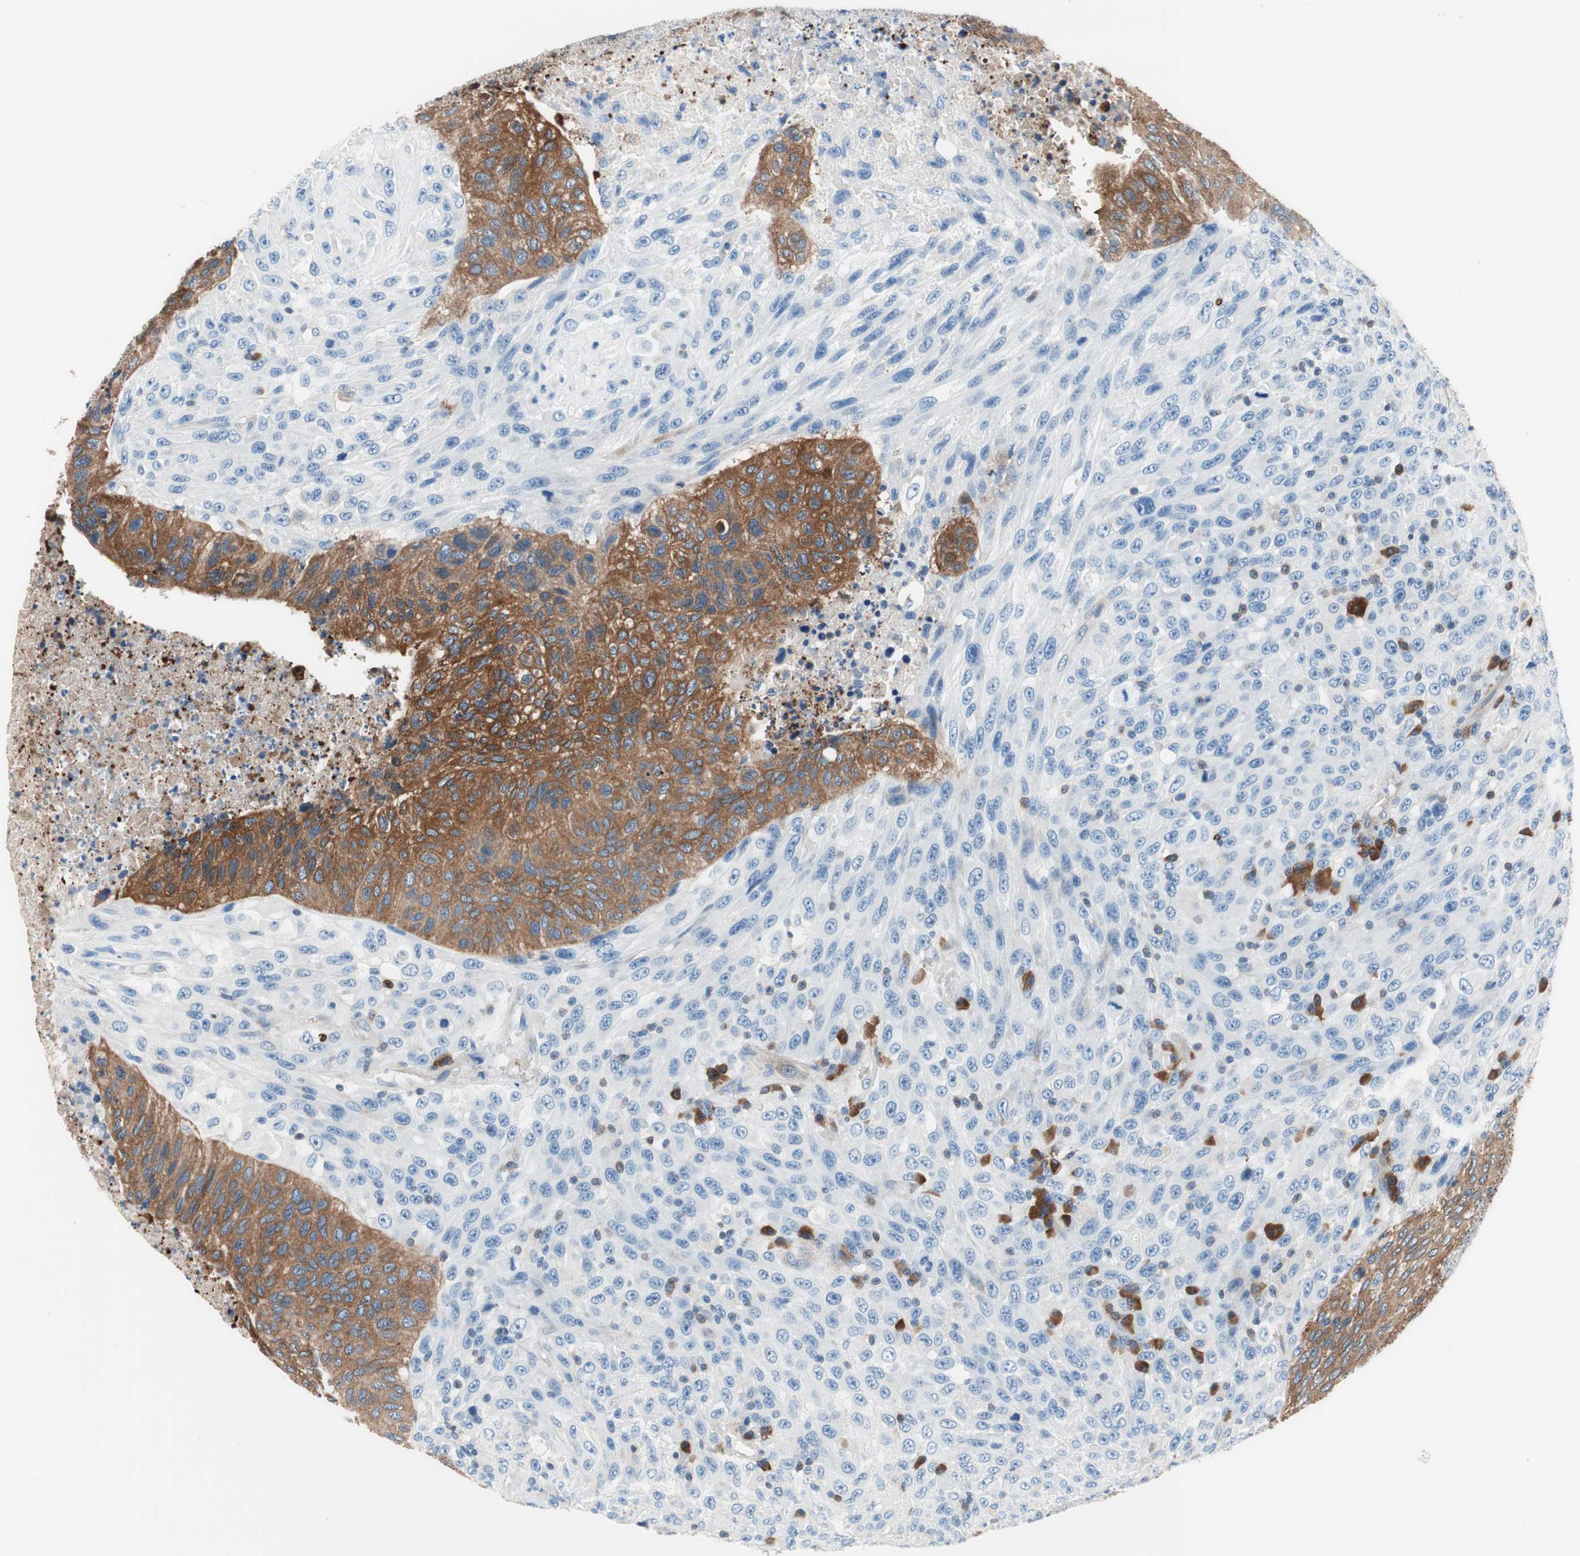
{"staining": {"intensity": "strong", "quantity": "25%-75%", "location": "cytoplasmic/membranous"}, "tissue": "urothelial cancer", "cell_type": "Tumor cells", "image_type": "cancer", "snomed": [{"axis": "morphology", "description": "Urothelial carcinoma, High grade"}, {"axis": "topography", "description": "Urinary bladder"}], "caption": "Tumor cells show high levels of strong cytoplasmic/membranous staining in about 25%-75% of cells in high-grade urothelial carcinoma.", "gene": "PRDX2", "patient": {"sex": "male", "age": 66}}